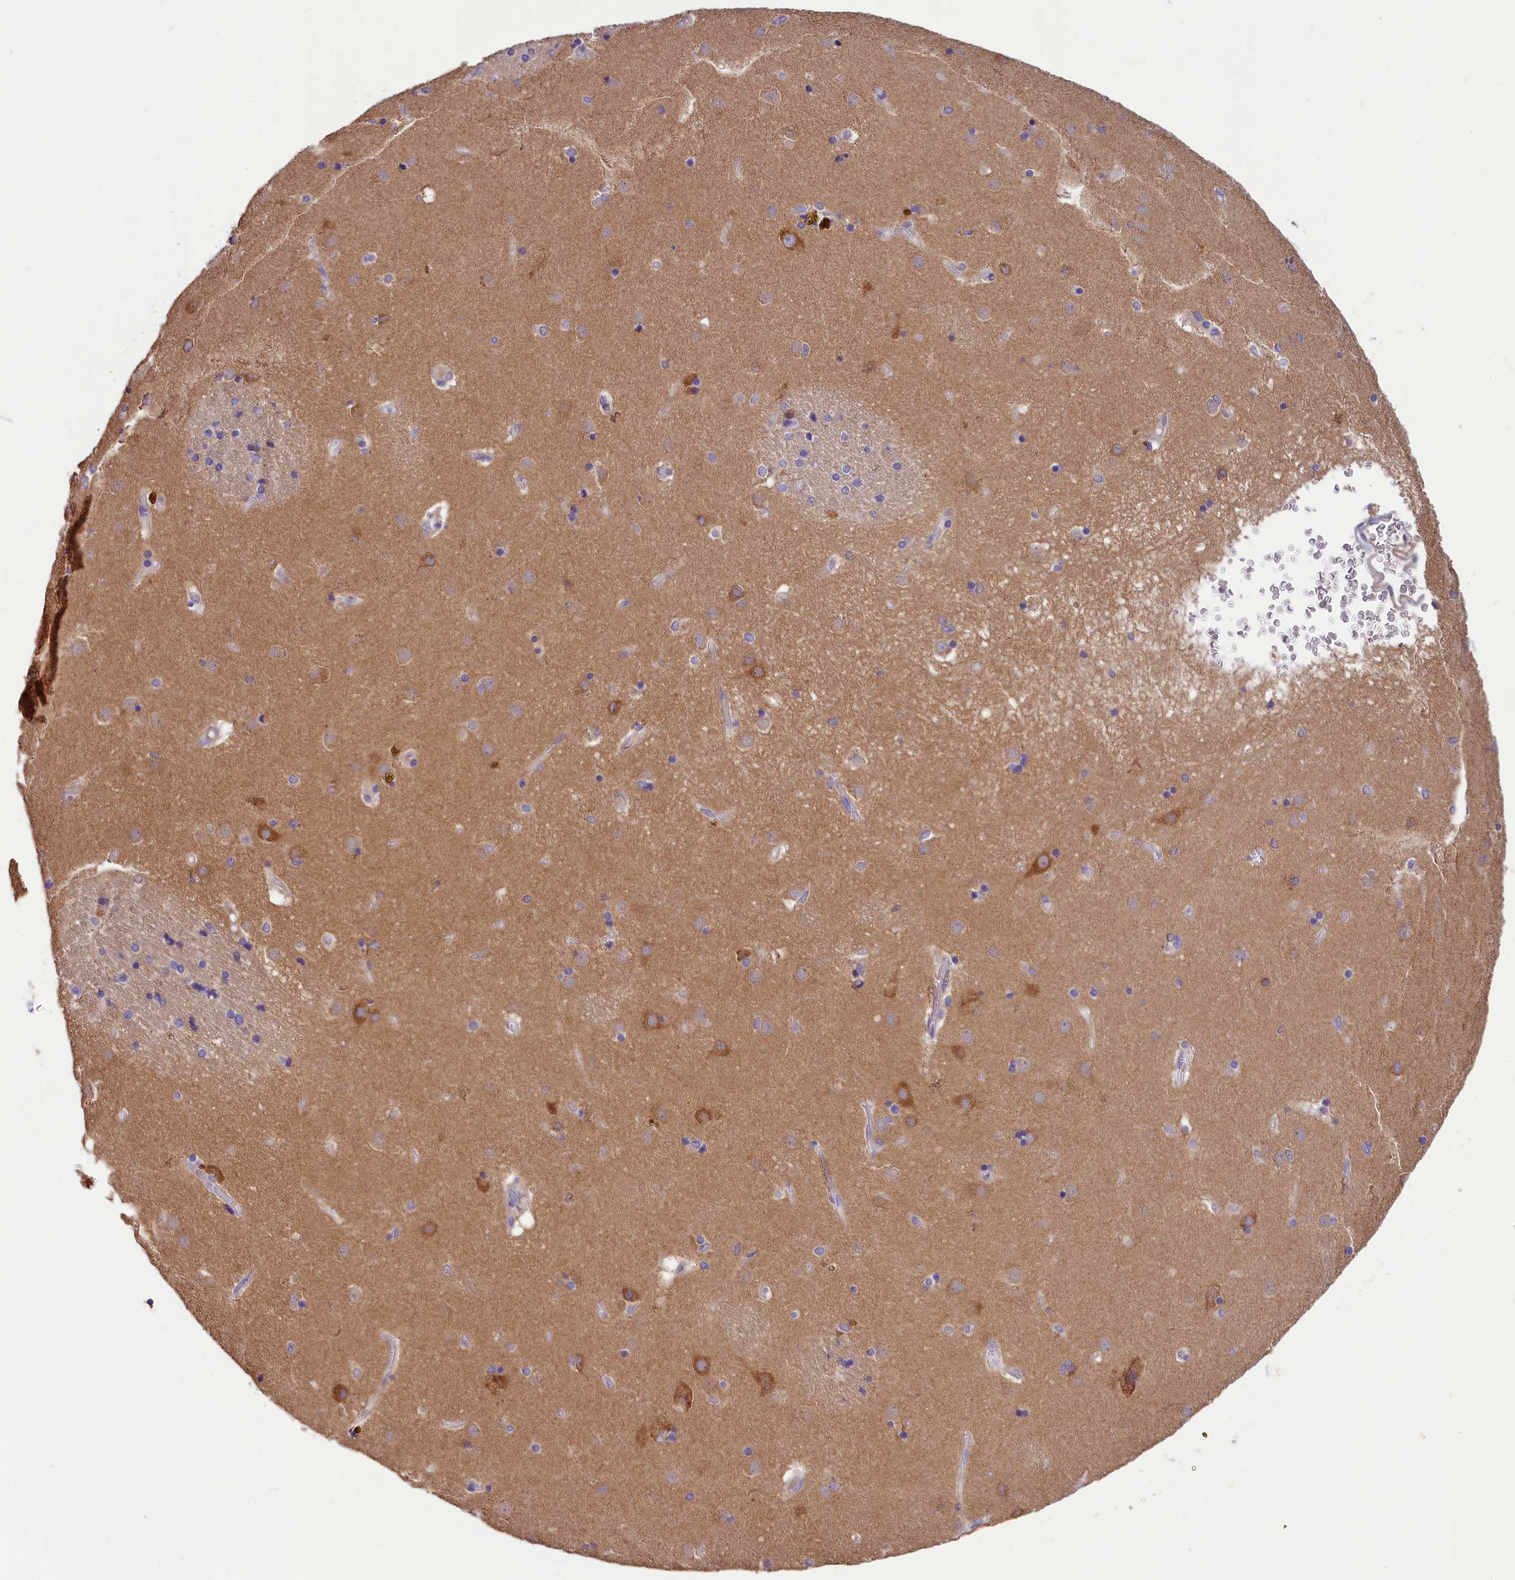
{"staining": {"intensity": "weak", "quantity": "<25%", "location": "cytoplasmic/membranous"}, "tissue": "caudate", "cell_type": "Glial cells", "image_type": "normal", "snomed": [{"axis": "morphology", "description": "Normal tissue, NOS"}, {"axis": "topography", "description": "Lateral ventricle wall"}], "caption": "Immunohistochemical staining of normal human caudate demonstrates no significant positivity in glial cells.", "gene": "AP3B2", "patient": {"sex": "male", "age": 70}}